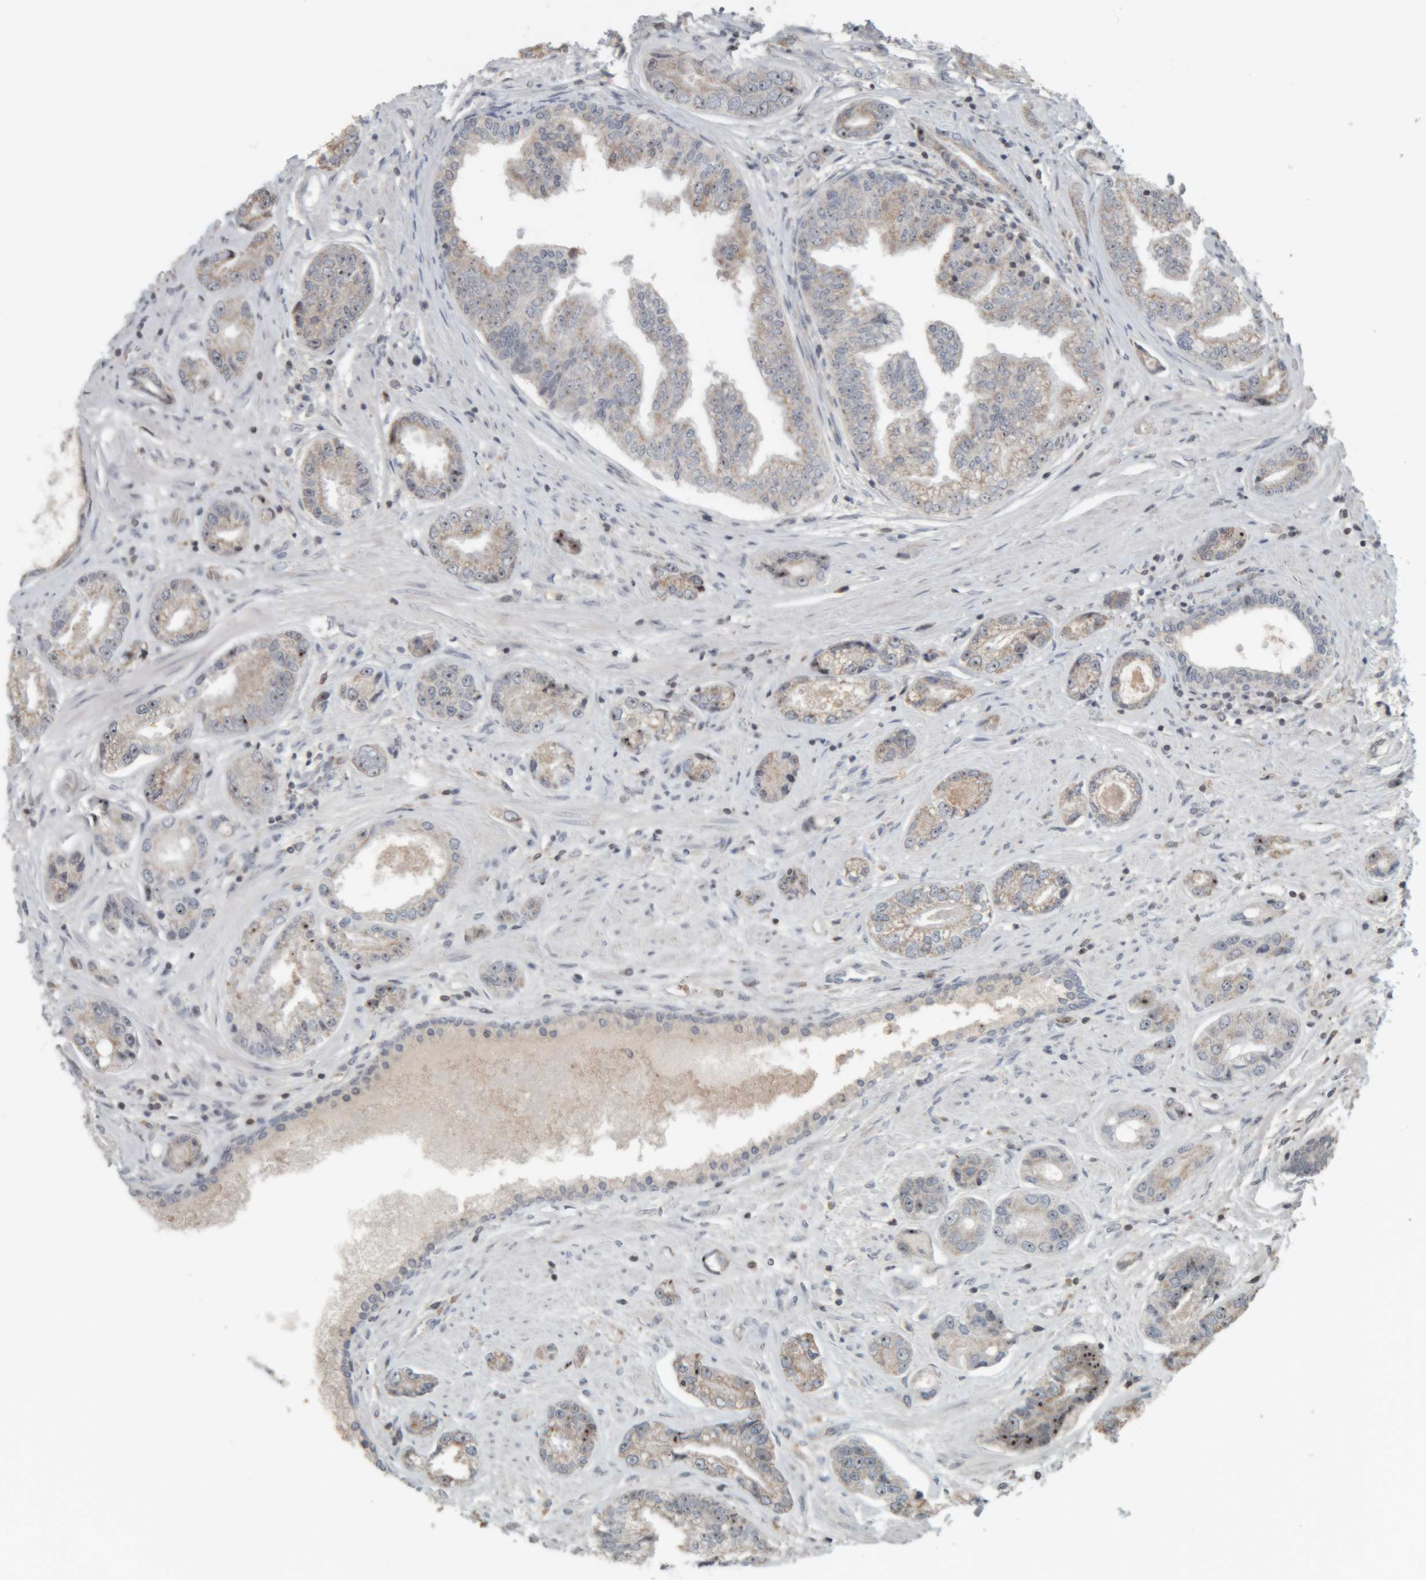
{"staining": {"intensity": "weak", "quantity": ">75%", "location": "cytoplasmic/membranous,nuclear"}, "tissue": "prostate cancer", "cell_type": "Tumor cells", "image_type": "cancer", "snomed": [{"axis": "morphology", "description": "Adenocarcinoma, High grade"}, {"axis": "topography", "description": "Prostate"}], "caption": "Human prostate cancer (high-grade adenocarcinoma) stained with a protein marker shows weak staining in tumor cells.", "gene": "RPF1", "patient": {"sex": "male", "age": 61}}